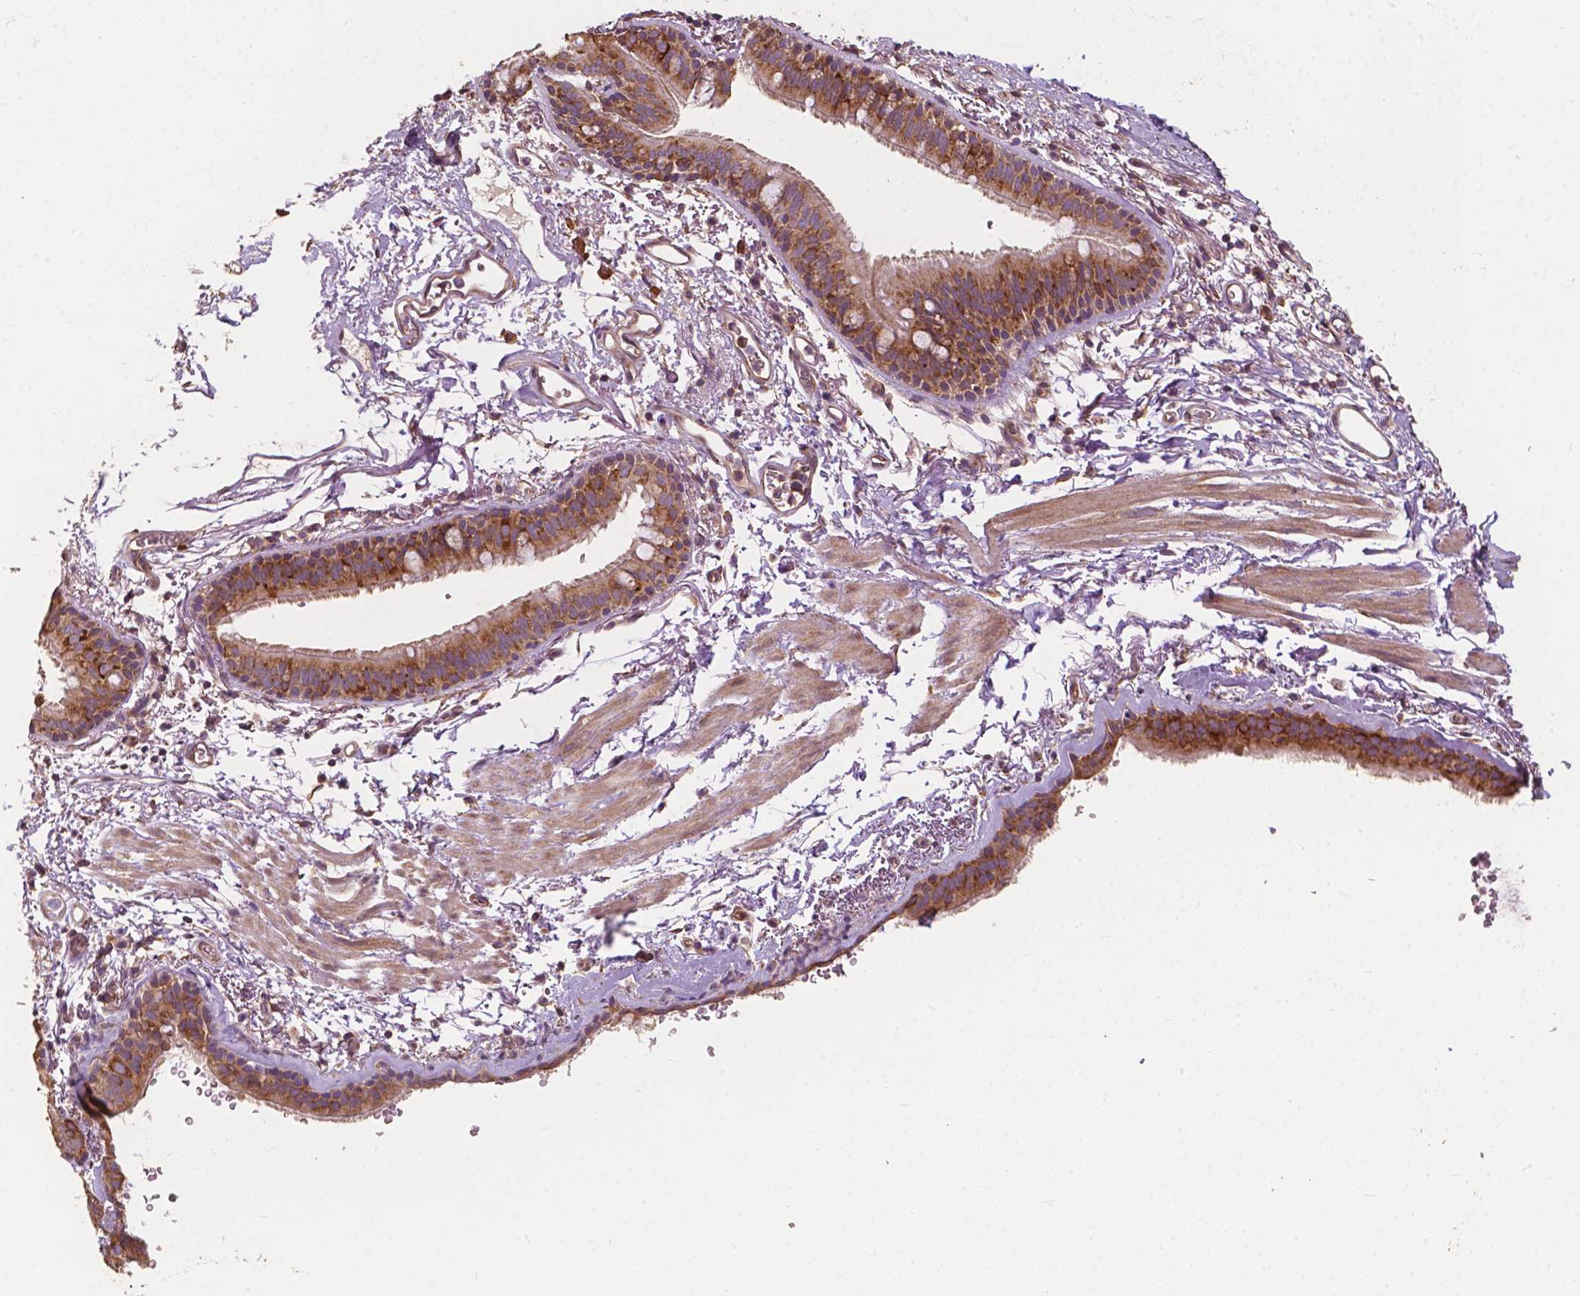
{"staining": {"intensity": "moderate", "quantity": ">75%", "location": "cytoplasmic/membranous"}, "tissue": "bronchus", "cell_type": "Respiratory epithelial cells", "image_type": "normal", "snomed": [{"axis": "morphology", "description": "Normal tissue, NOS"}, {"axis": "topography", "description": "Lymph node"}, {"axis": "topography", "description": "Bronchus"}], "caption": "Respiratory epithelial cells demonstrate moderate cytoplasmic/membranous positivity in about >75% of cells in unremarkable bronchus. The protein is shown in brown color, while the nuclei are stained blue.", "gene": "G3BP1", "patient": {"sex": "female", "age": 70}}